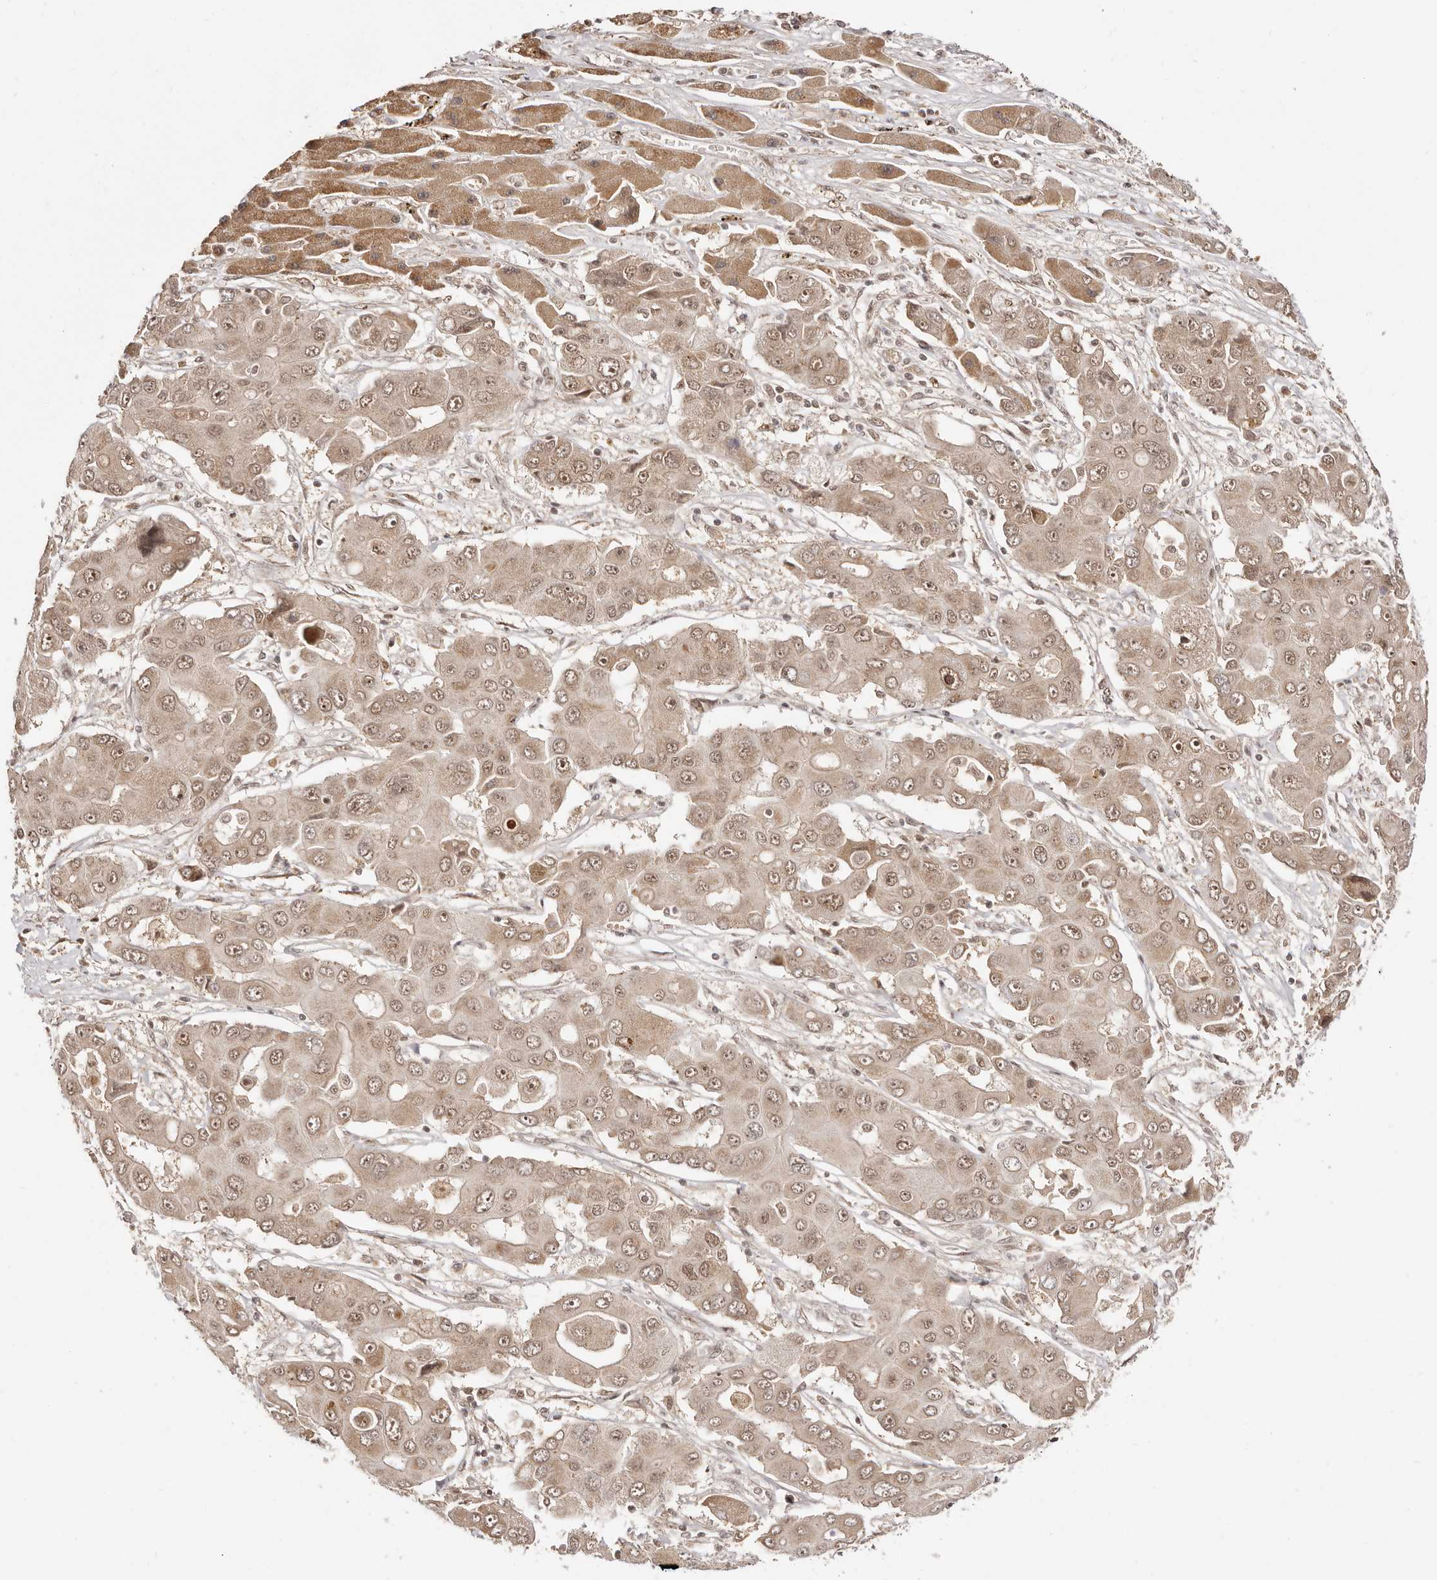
{"staining": {"intensity": "weak", "quantity": ">75%", "location": "cytoplasmic/membranous,nuclear"}, "tissue": "liver cancer", "cell_type": "Tumor cells", "image_type": "cancer", "snomed": [{"axis": "morphology", "description": "Cholangiocarcinoma"}, {"axis": "topography", "description": "Liver"}], "caption": "Immunohistochemical staining of human liver cholangiocarcinoma reveals low levels of weak cytoplasmic/membranous and nuclear expression in about >75% of tumor cells.", "gene": "MED8", "patient": {"sex": "male", "age": 67}}